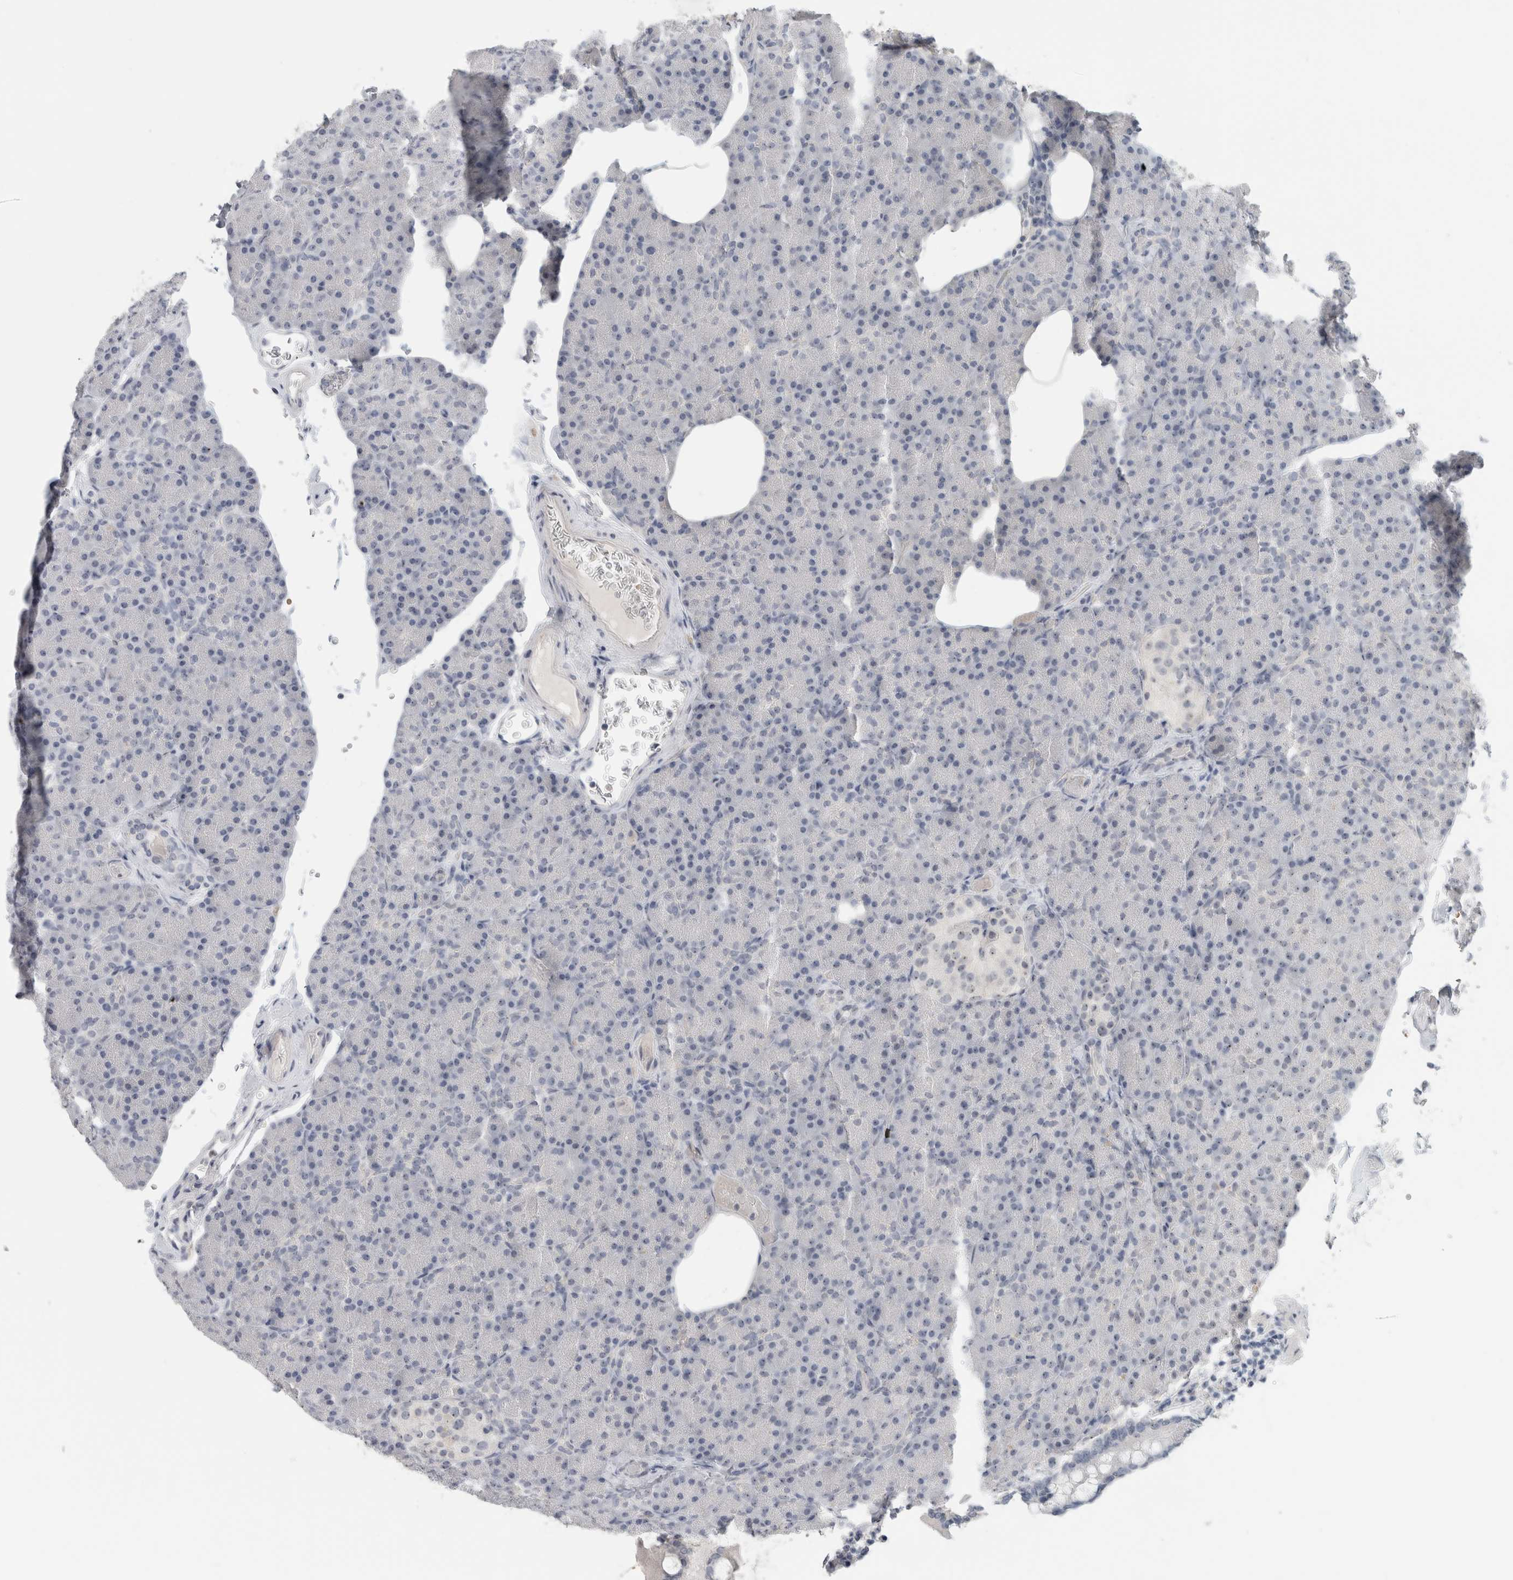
{"staining": {"intensity": "negative", "quantity": "none", "location": "none"}, "tissue": "pancreas", "cell_type": "Exocrine glandular cells", "image_type": "normal", "snomed": [{"axis": "morphology", "description": "Normal tissue, NOS"}, {"axis": "topography", "description": "Pancreas"}], "caption": "Normal pancreas was stained to show a protein in brown. There is no significant positivity in exocrine glandular cells. (DAB IHC, high magnification).", "gene": "FMR1NB", "patient": {"sex": "female", "age": 43}}